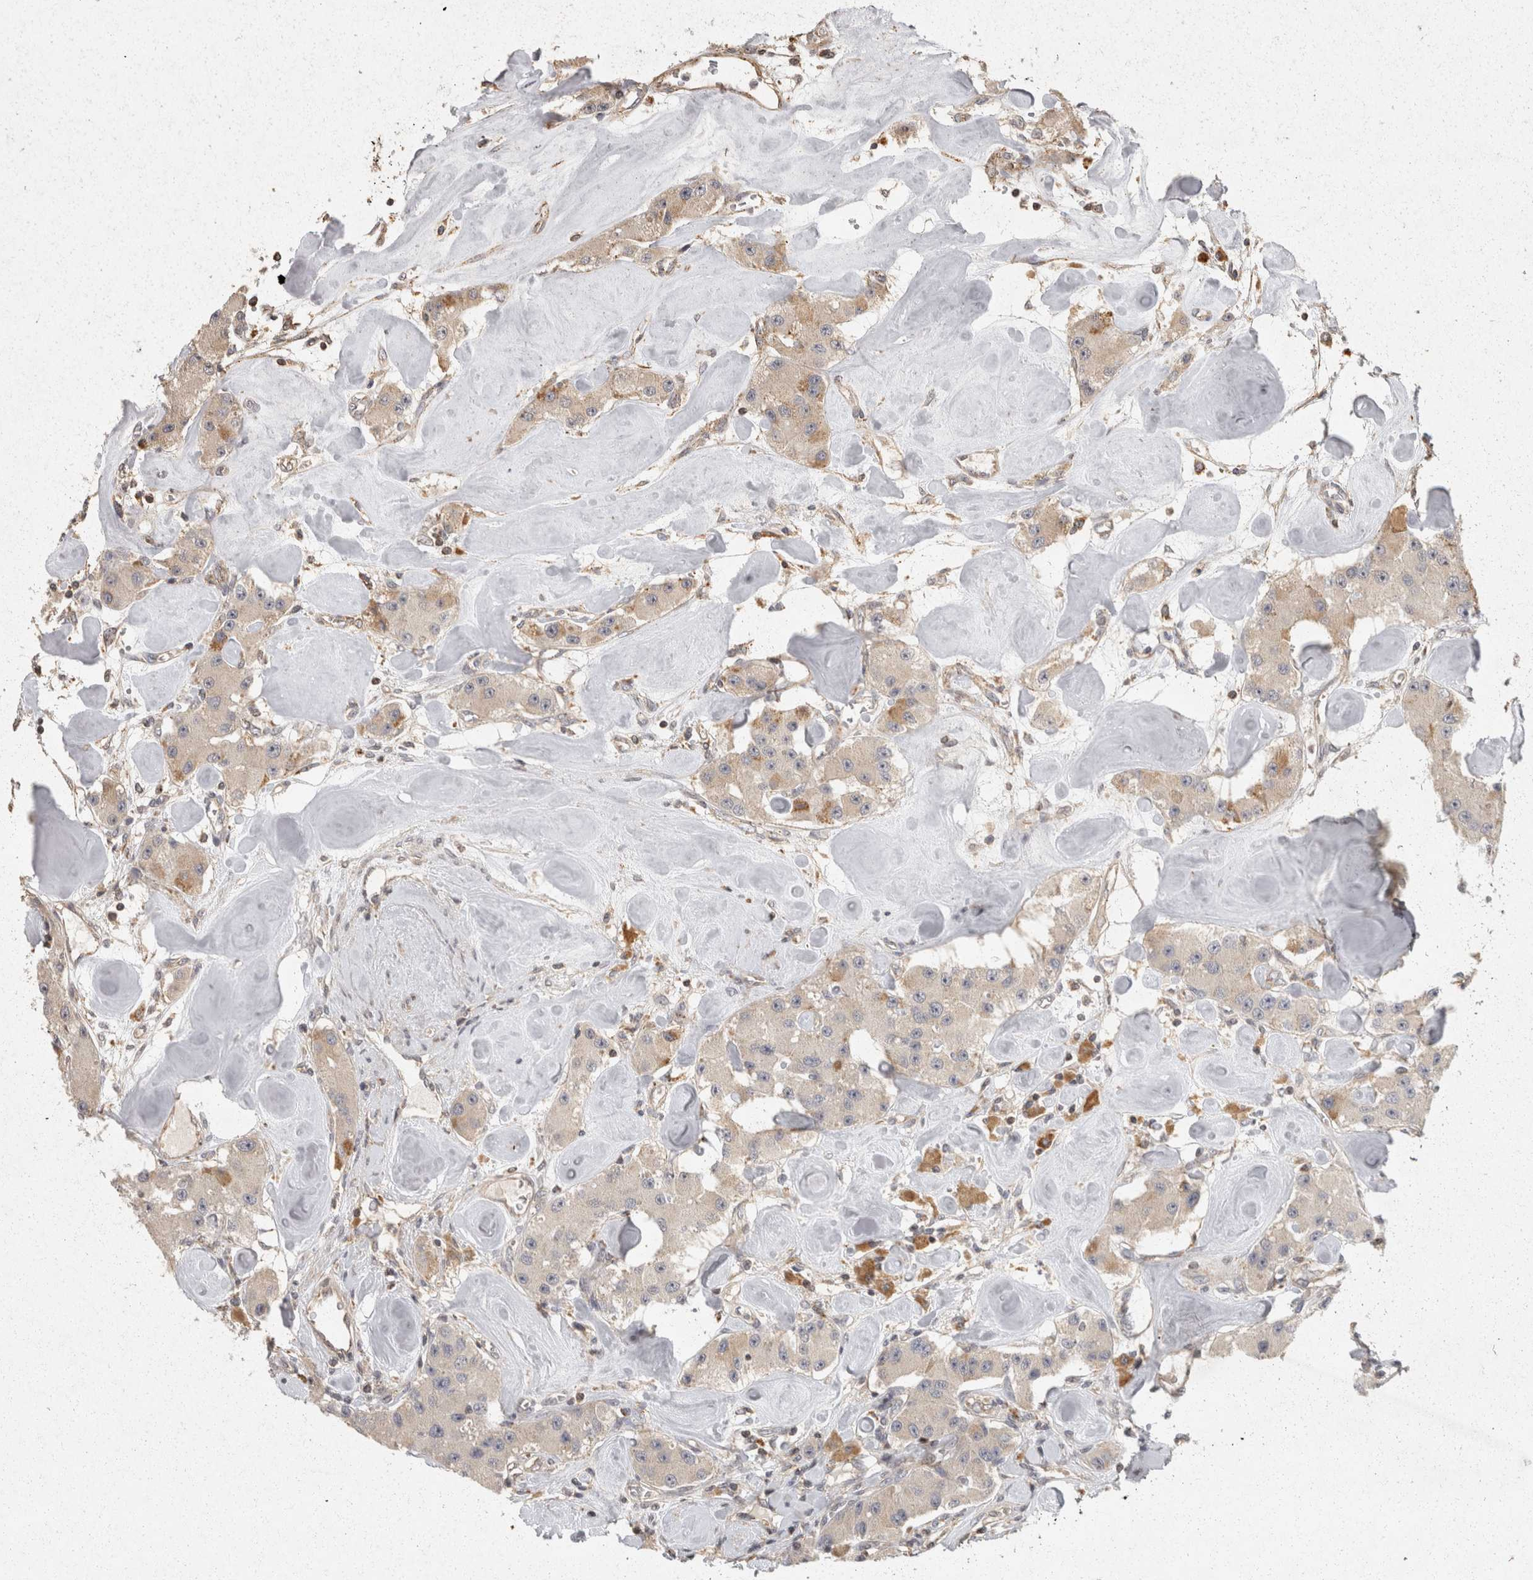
{"staining": {"intensity": "moderate", "quantity": "<25%", "location": "cytoplasmic/membranous"}, "tissue": "carcinoid", "cell_type": "Tumor cells", "image_type": "cancer", "snomed": [{"axis": "morphology", "description": "Carcinoid, malignant, NOS"}, {"axis": "topography", "description": "Pancreas"}], "caption": "High-power microscopy captured an immunohistochemistry (IHC) photomicrograph of carcinoid, revealing moderate cytoplasmic/membranous expression in approximately <25% of tumor cells.", "gene": "ACAT2", "patient": {"sex": "male", "age": 41}}